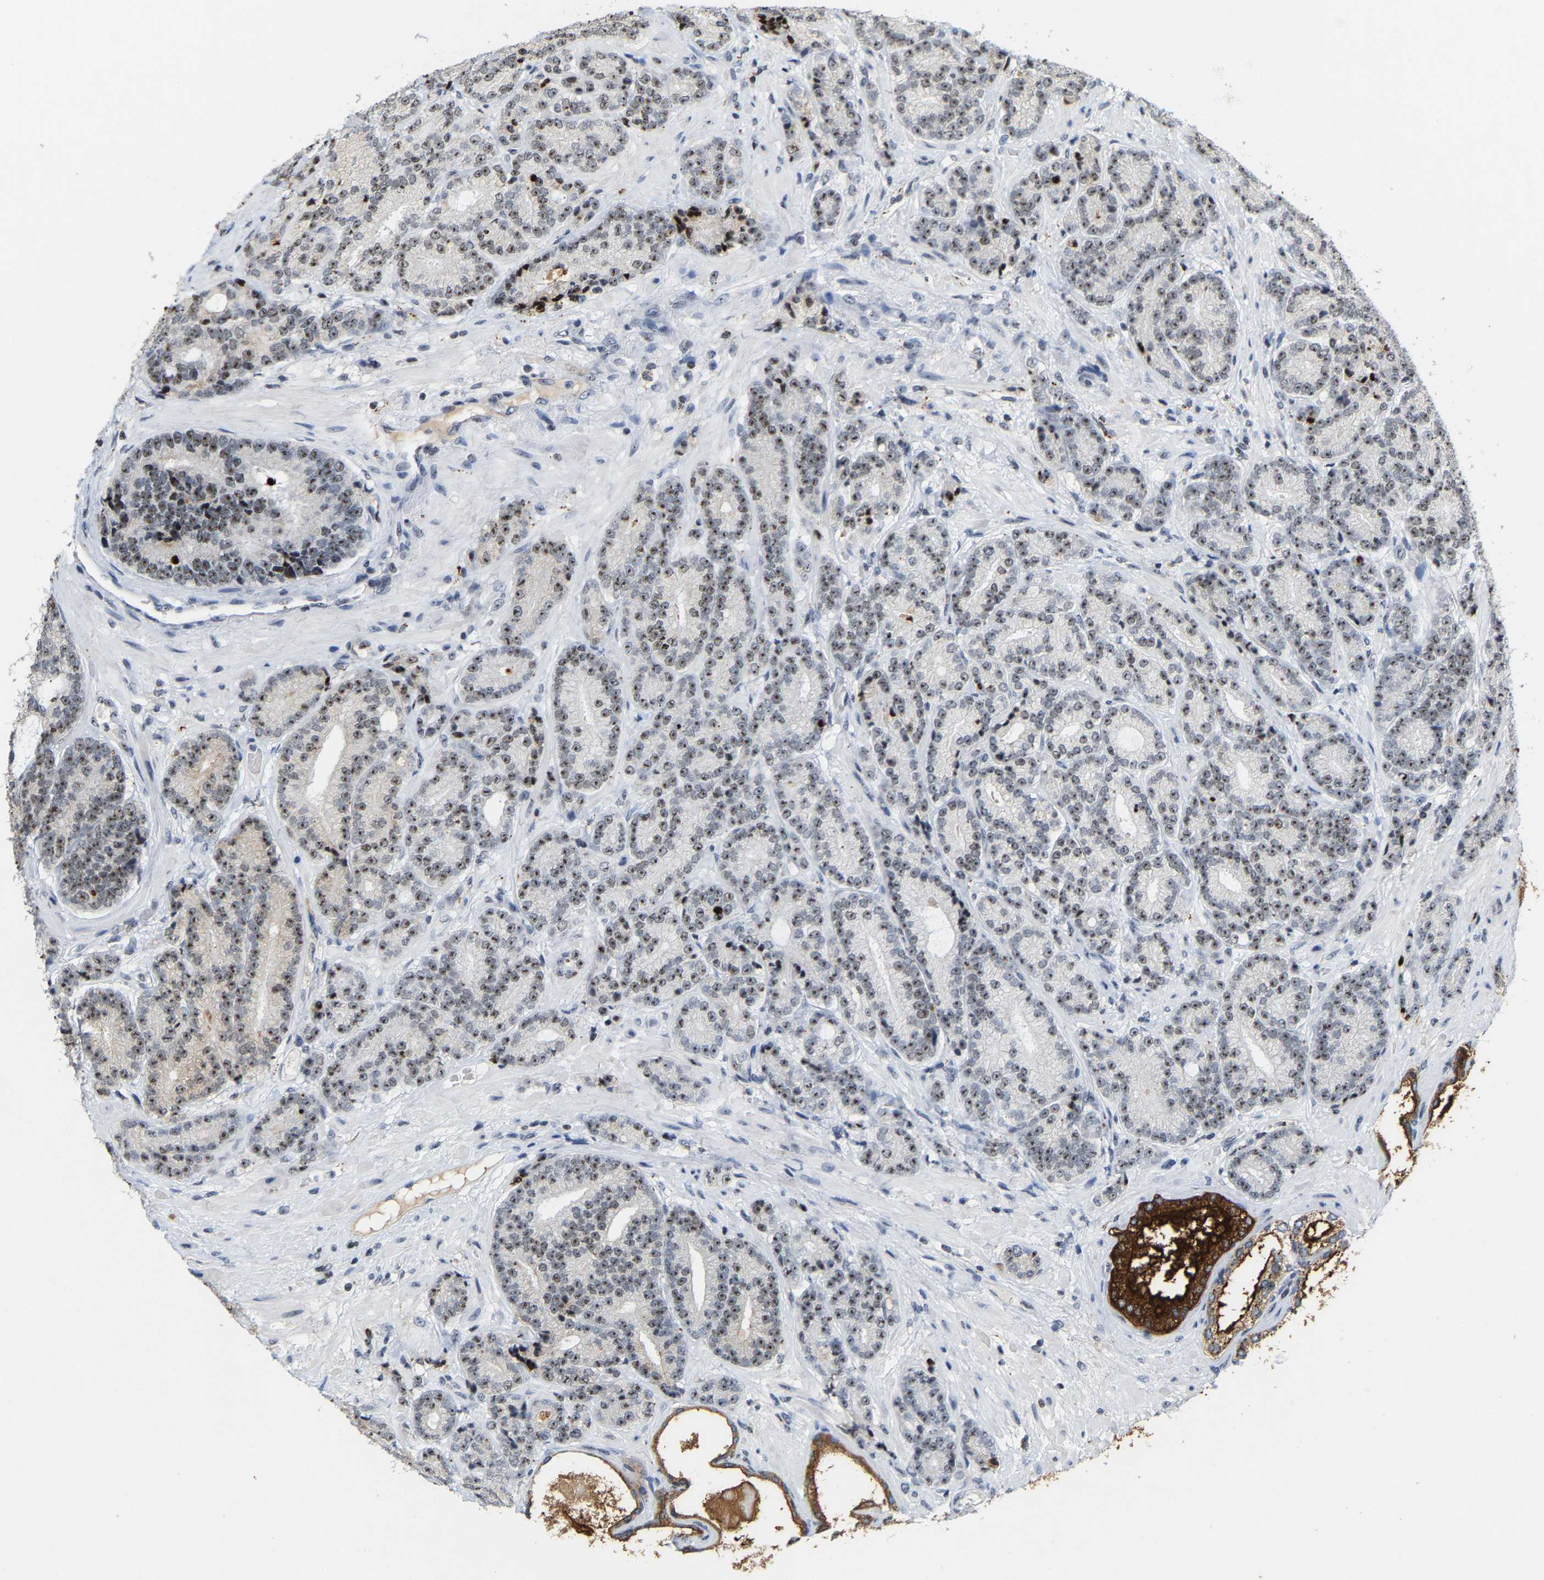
{"staining": {"intensity": "moderate", "quantity": ">75%", "location": "nuclear"}, "tissue": "prostate cancer", "cell_type": "Tumor cells", "image_type": "cancer", "snomed": [{"axis": "morphology", "description": "Adenocarcinoma, High grade"}, {"axis": "topography", "description": "Prostate"}], "caption": "Prostate cancer stained for a protein reveals moderate nuclear positivity in tumor cells.", "gene": "NOP58", "patient": {"sex": "male", "age": 61}}